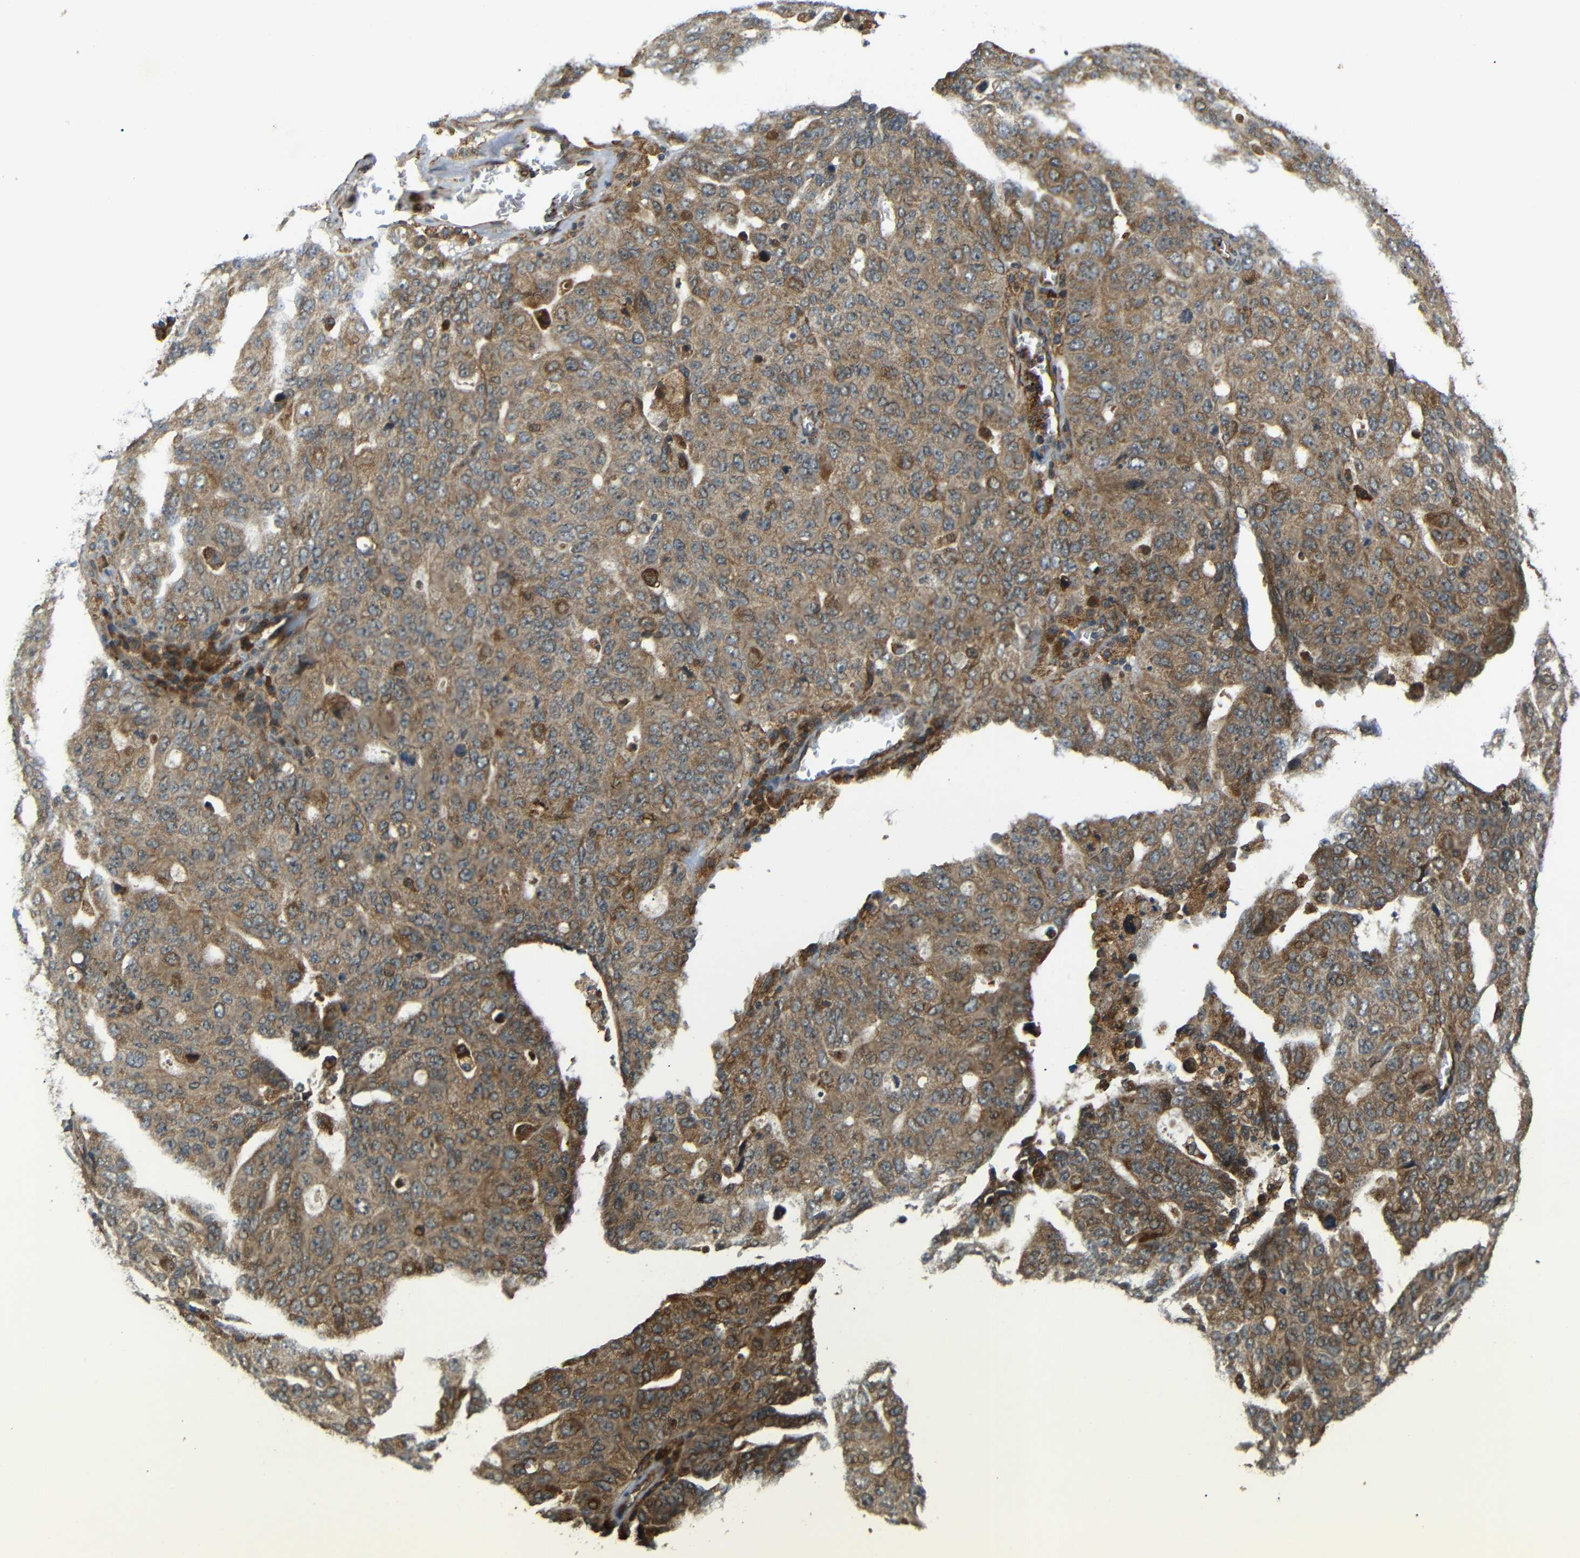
{"staining": {"intensity": "moderate", "quantity": "25%-75%", "location": "cytoplasmic/membranous"}, "tissue": "ovarian cancer", "cell_type": "Tumor cells", "image_type": "cancer", "snomed": [{"axis": "morphology", "description": "Carcinoma, endometroid"}, {"axis": "topography", "description": "Ovary"}], "caption": "High-magnification brightfield microscopy of ovarian endometroid carcinoma stained with DAB (brown) and counterstained with hematoxylin (blue). tumor cells exhibit moderate cytoplasmic/membranous positivity is appreciated in approximately25%-75% of cells.", "gene": "EPHB2", "patient": {"sex": "female", "age": 62}}